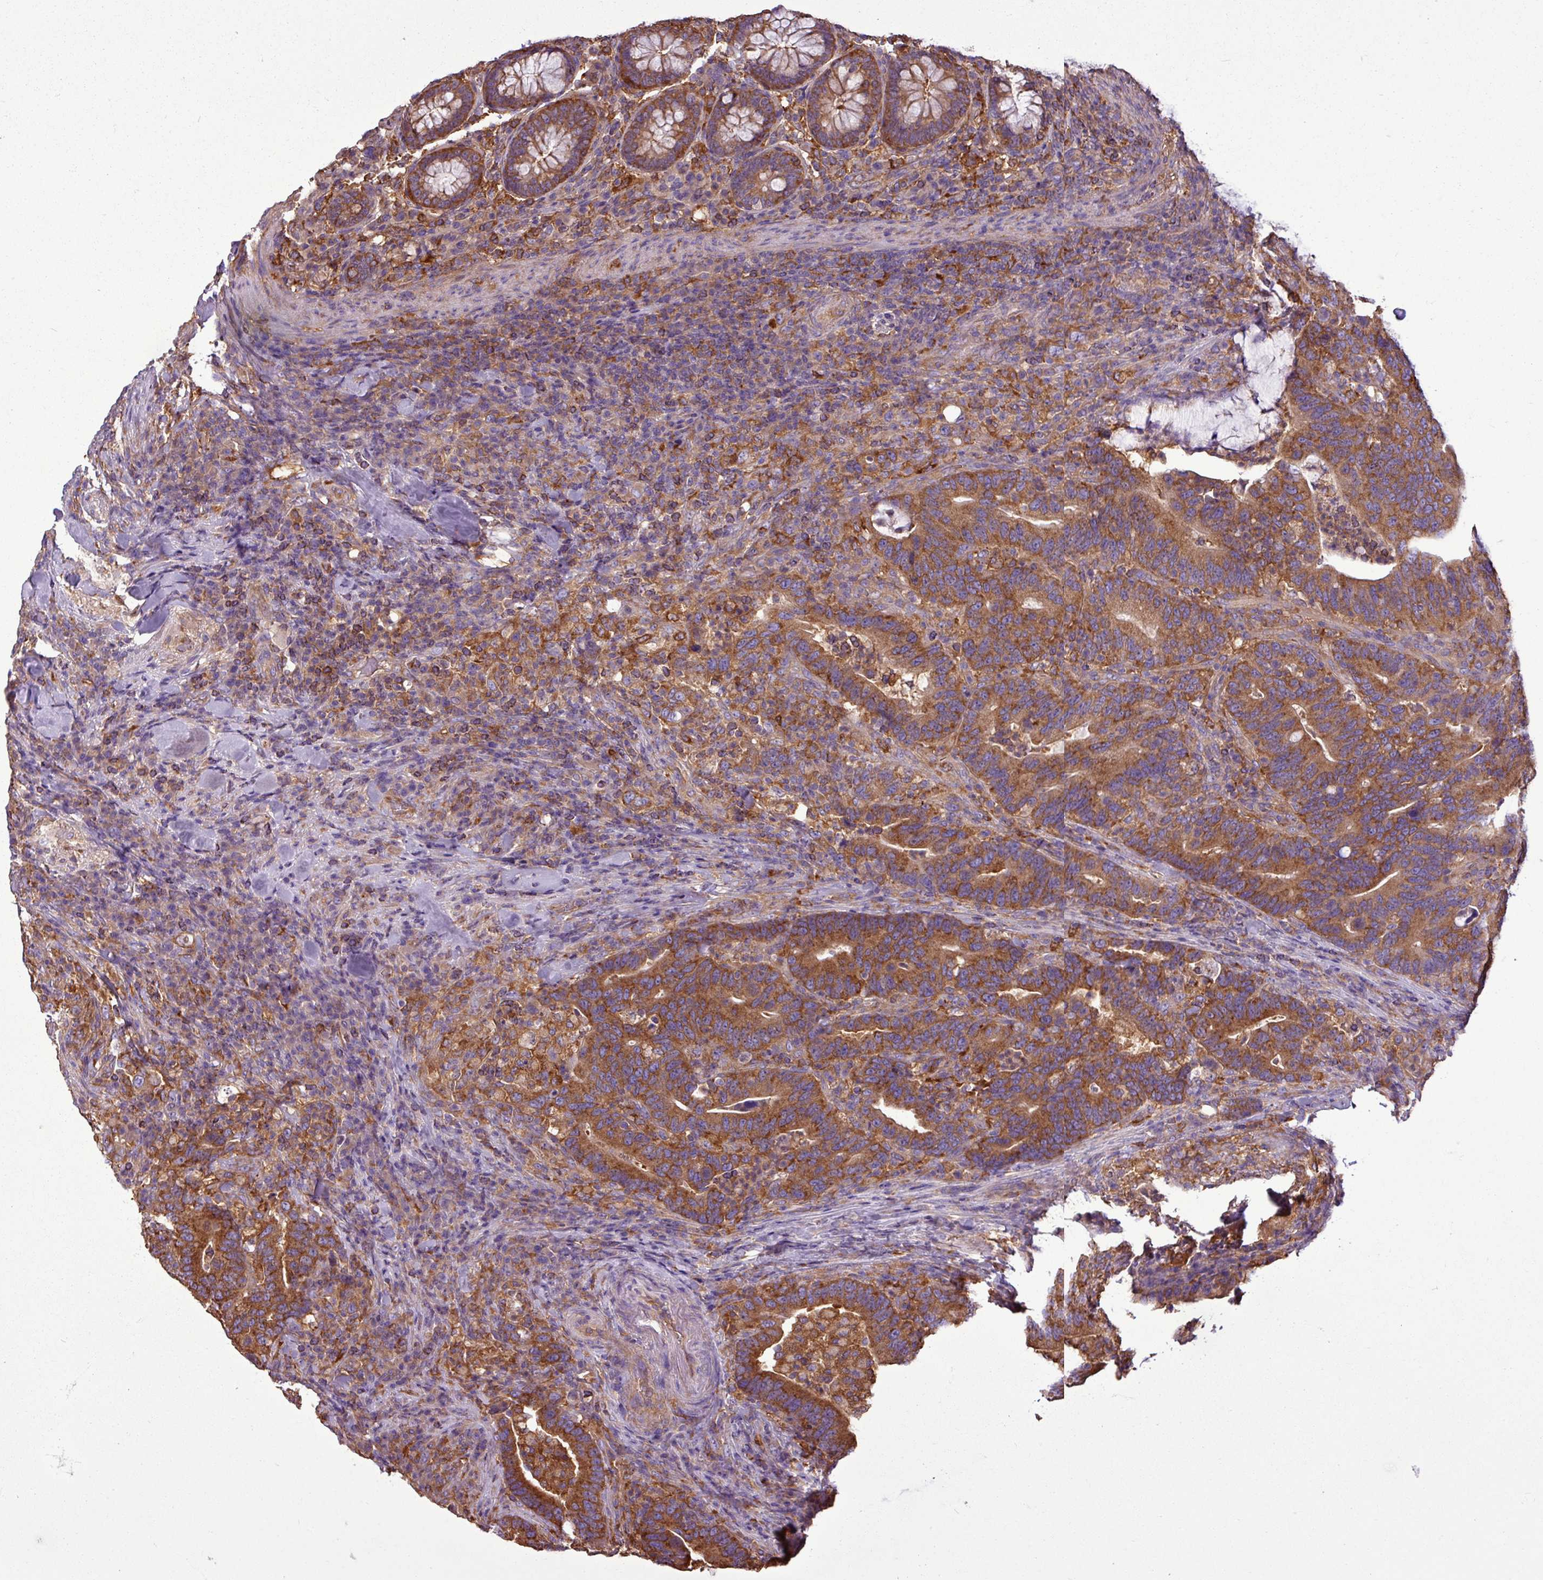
{"staining": {"intensity": "strong", "quantity": ">75%", "location": "cytoplasmic/membranous"}, "tissue": "colorectal cancer", "cell_type": "Tumor cells", "image_type": "cancer", "snomed": [{"axis": "morphology", "description": "Adenocarcinoma, NOS"}, {"axis": "topography", "description": "Colon"}], "caption": "The micrograph demonstrates staining of colorectal adenocarcinoma, revealing strong cytoplasmic/membranous protein expression (brown color) within tumor cells. Using DAB (brown) and hematoxylin (blue) stains, captured at high magnification using brightfield microscopy.", "gene": "PACSIN2", "patient": {"sex": "female", "age": 66}}